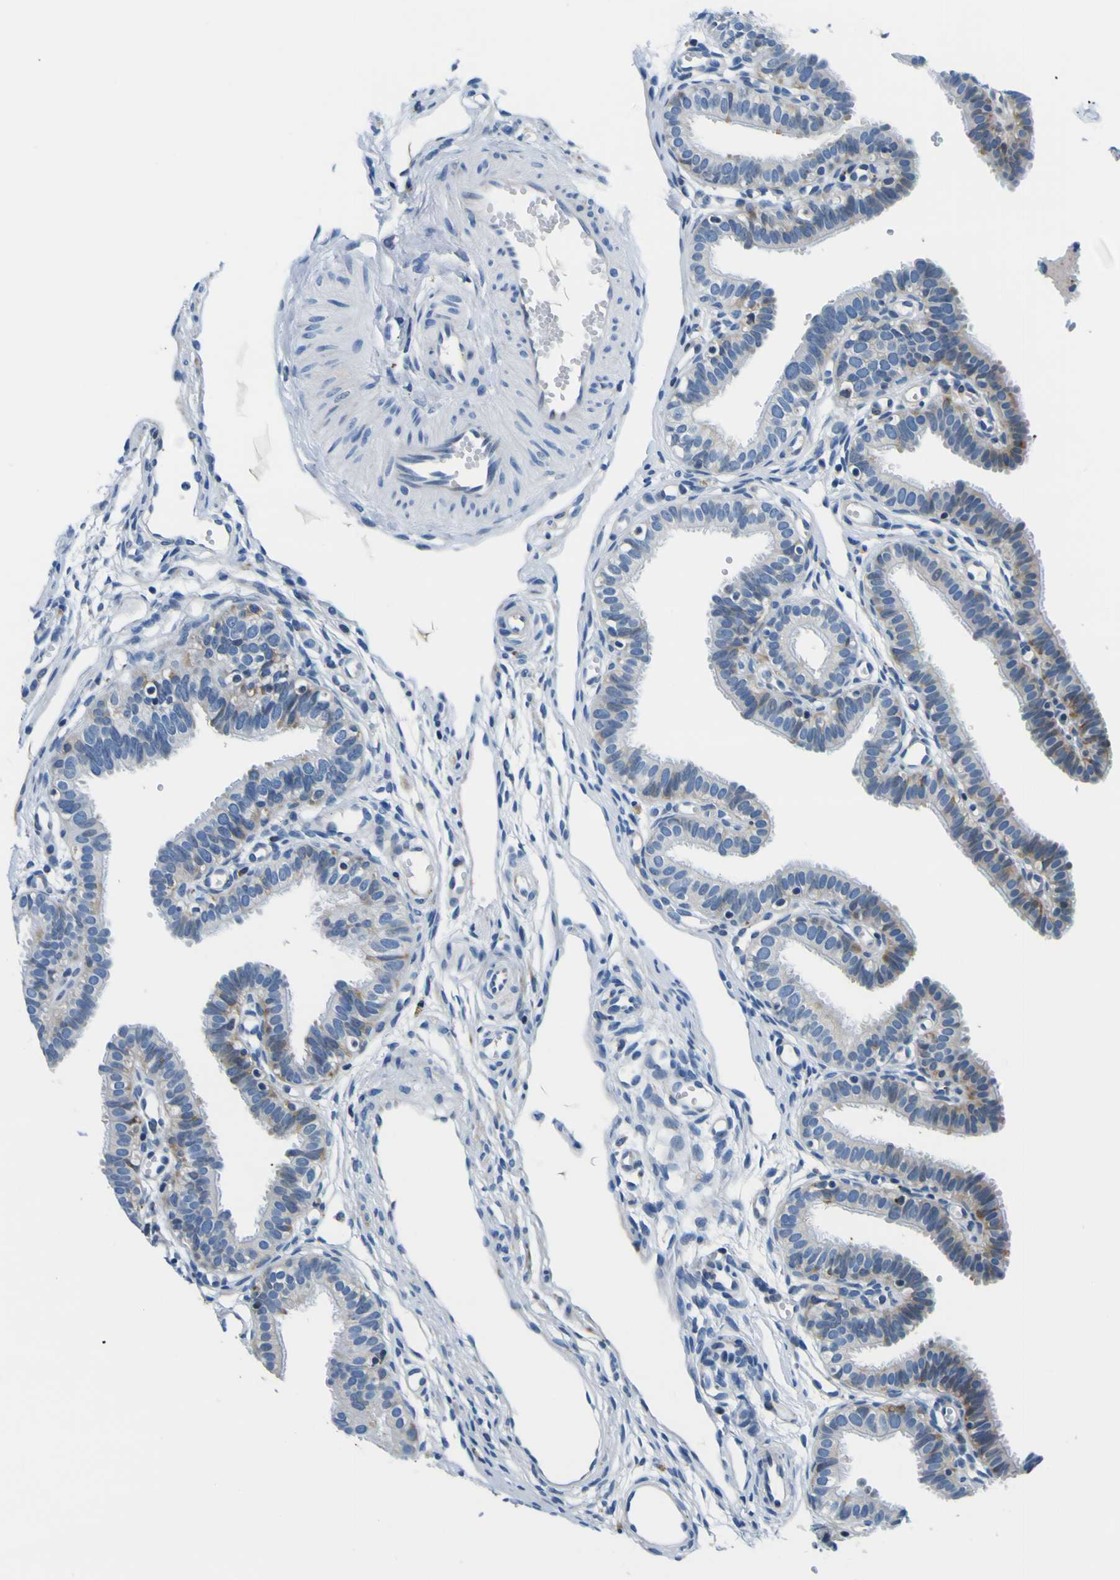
{"staining": {"intensity": "weak", "quantity": "<25%", "location": "cytoplasmic/membranous"}, "tissue": "fallopian tube", "cell_type": "Glandular cells", "image_type": "normal", "snomed": [{"axis": "morphology", "description": "Normal tissue, NOS"}, {"axis": "topography", "description": "Fallopian tube"}, {"axis": "topography", "description": "Placenta"}], "caption": "IHC of unremarkable fallopian tube exhibits no staining in glandular cells. (DAB (3,3'-diaminobenzidine) immunohistochemistry (IHC) with hematoxylin counter stain).", "gene": "NLRP3", "patient": {"sex": "female", "age": 34}}